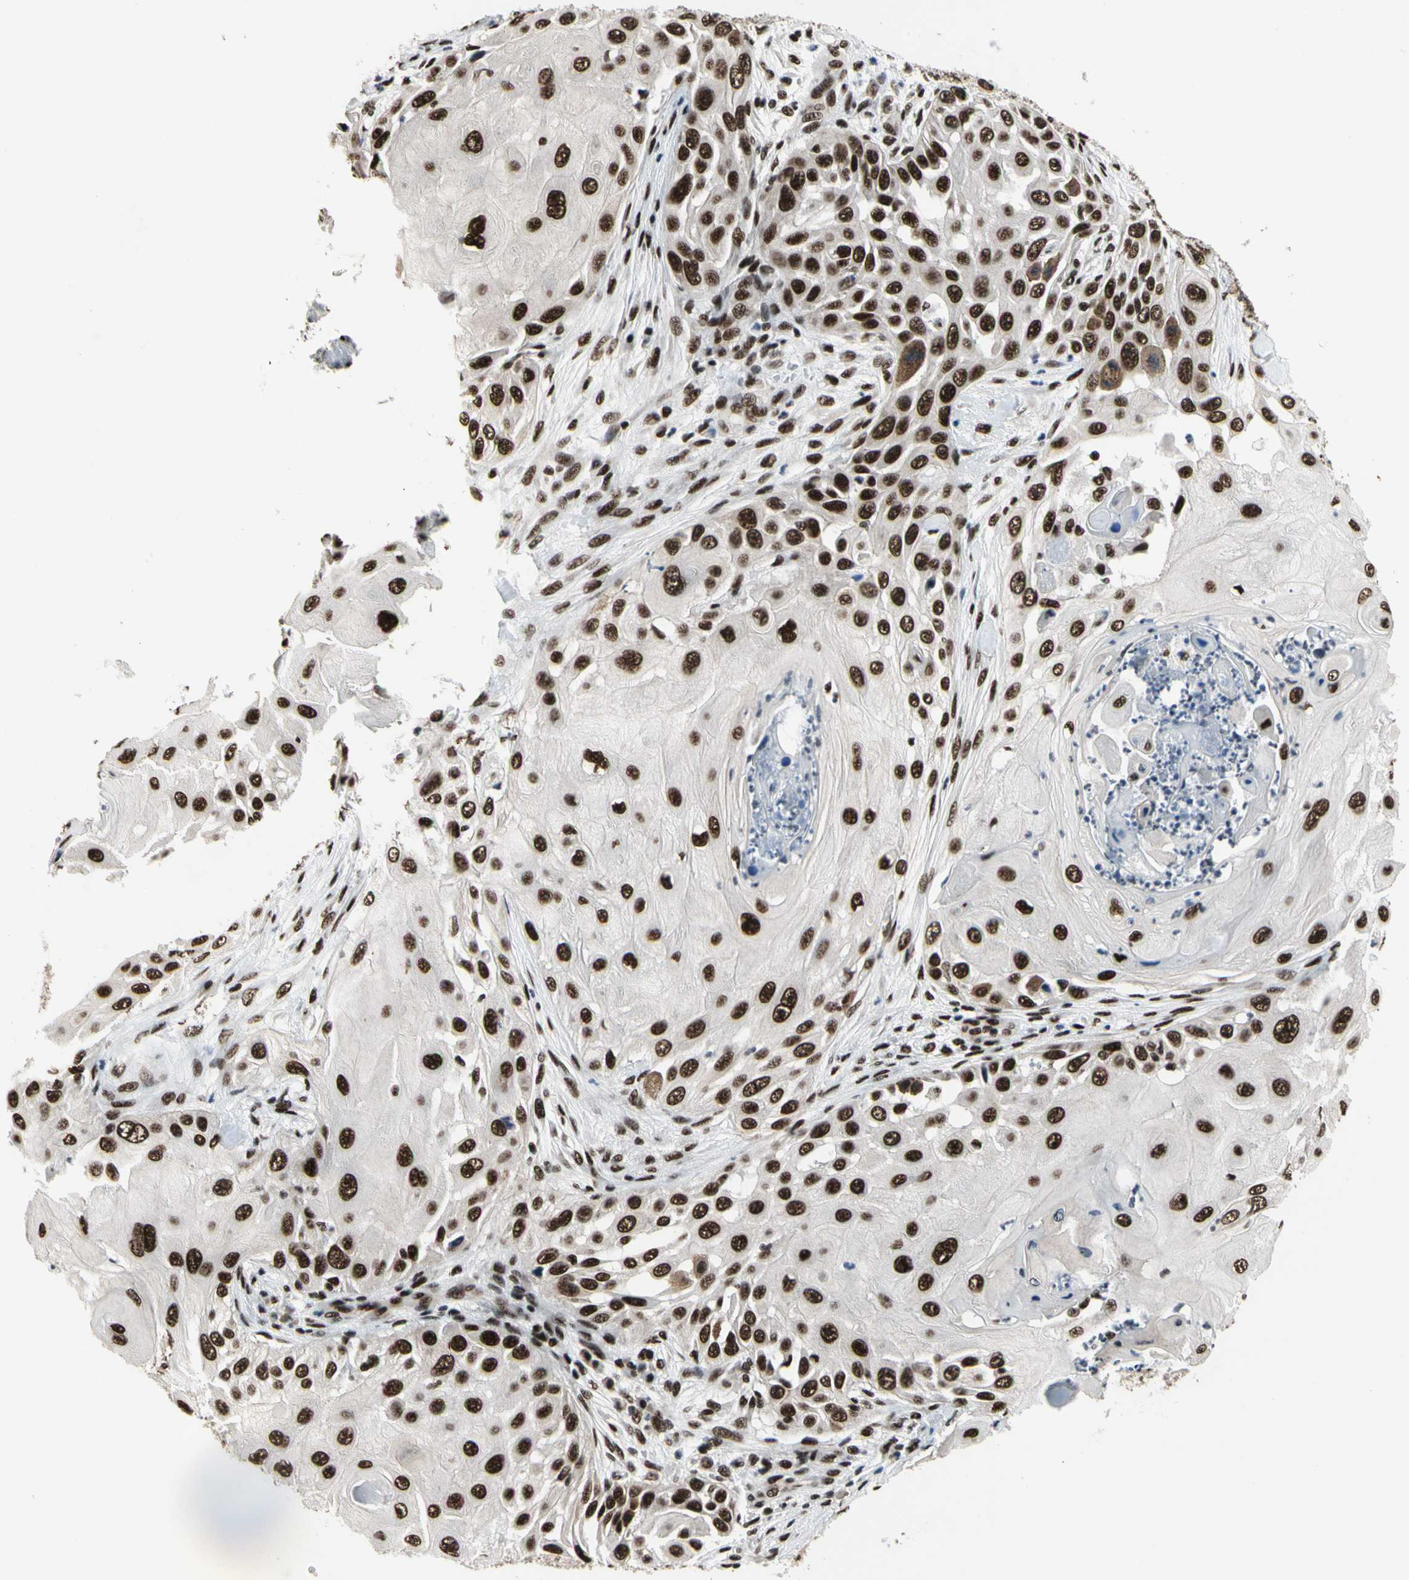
{"staining": {"intensity": "strong", "quantity": ">75%", "location": "nuclear"}, "tissue": "skin cancer", "cell_type": "Tumor cells", "image_type": "cancer", "snomed": [{"axis": "morphology", "description": "Squamous cell carcinoma, NOS"}, {"axis": "topography", "description": "Skin"}], "caption": "High-magnification brightfield microscopy of skin squamous cell carcinoma stained with DAB (brown) and counterstained with hematoxylin (blue). tumor cells exhibit strong nuclear expression is identified in approximately>75% of cells.", "gene": "SRSF11", "patient": {"sex": "female", "age": 44}}